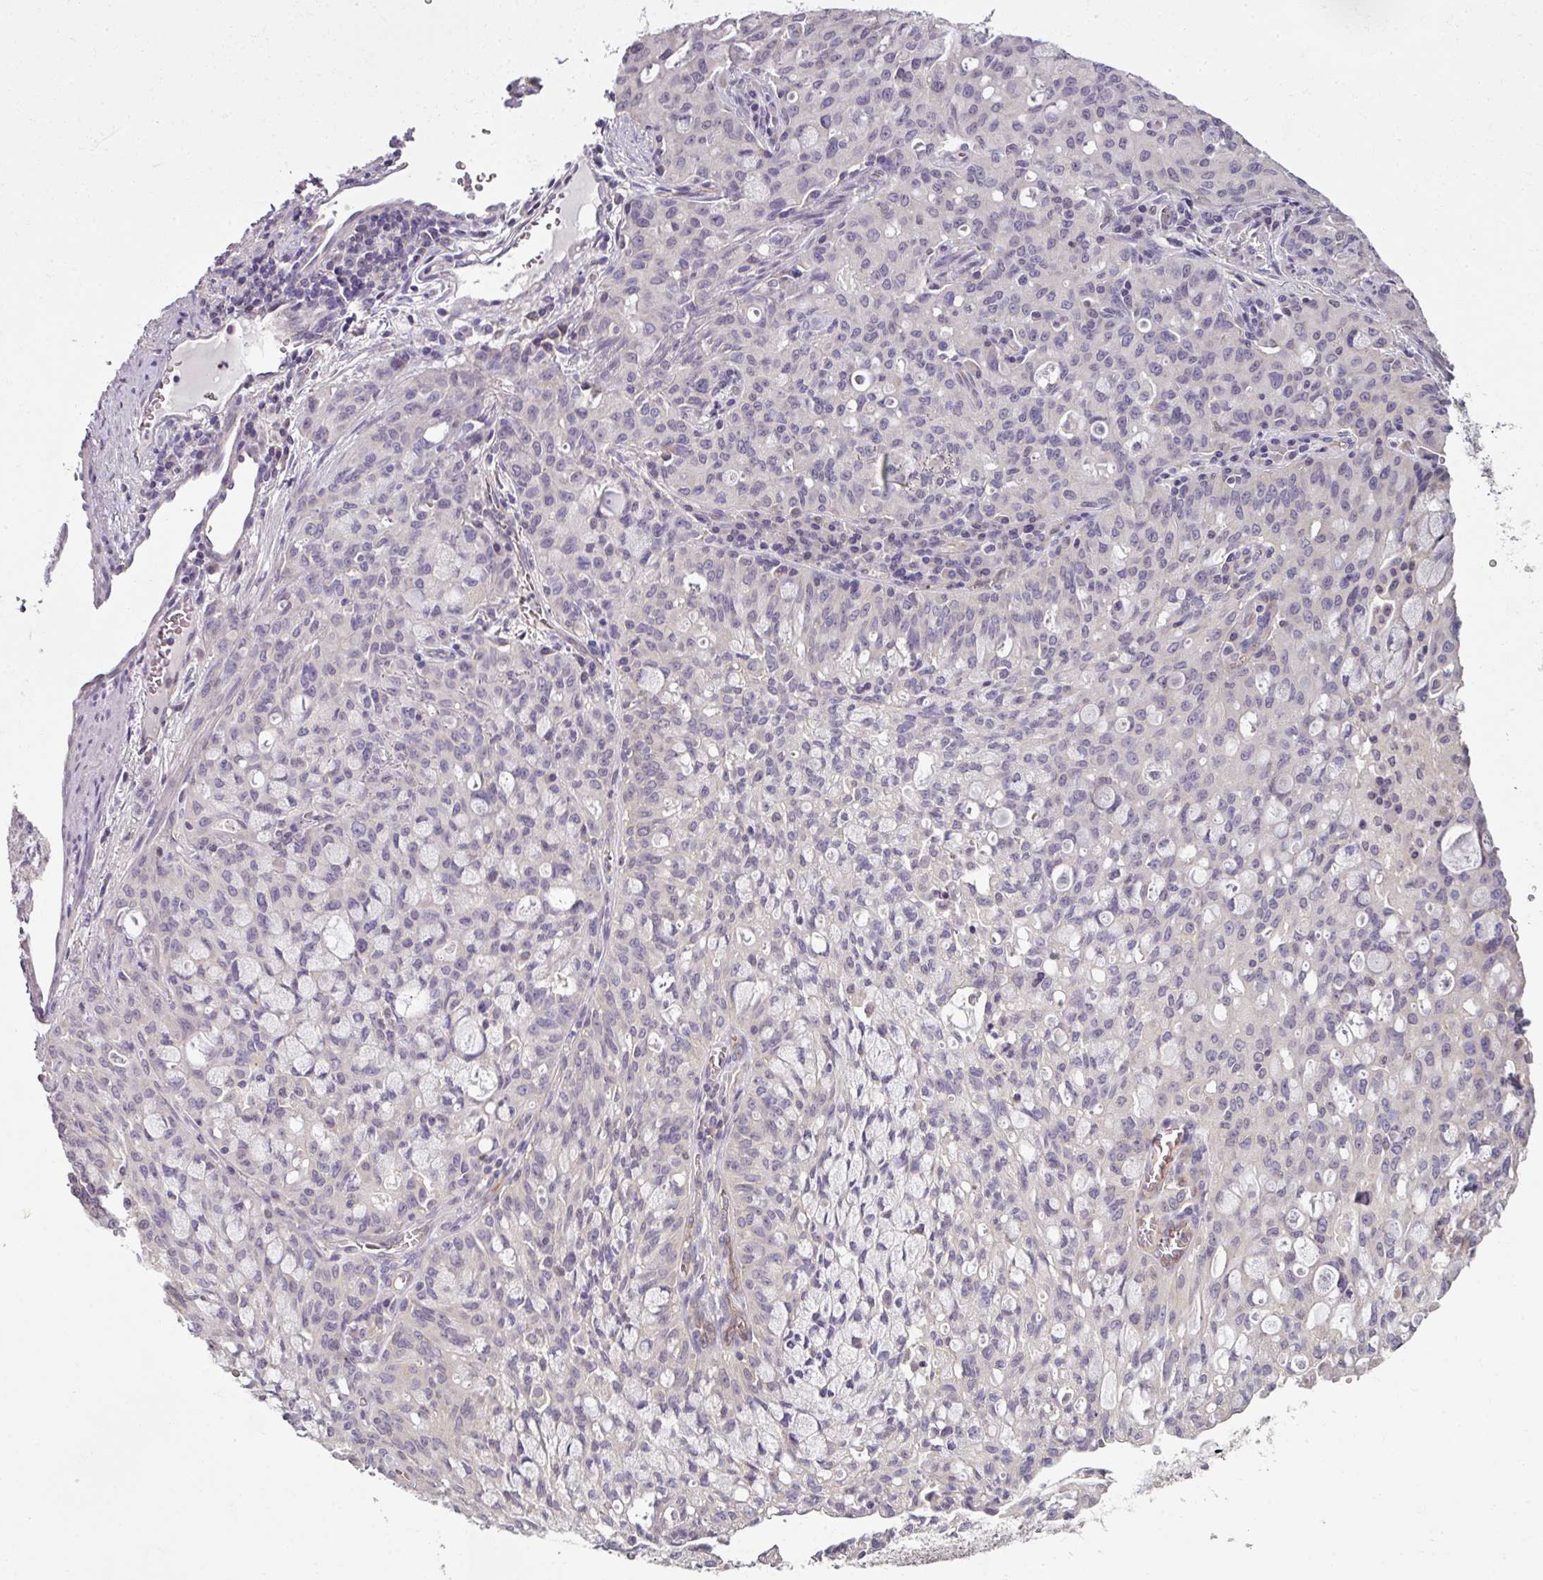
{"staining": {"intensity": "negative", "quantity": "none", "location": "none"}, "tissue": "lung cancer", "cell_type": "Tumor cells", "image_type": "cancer", "snomed": [{"axis": "morphology", "description": "Adenocarcinoma, NOS"}, {"axis": "topography", "description": "Lung"}], "caption": "Photomicrograph shows no protein positivity in tumor cells of adenocarcinoma (lung) tissue. Brightfield microscopy of immunohistochemistry stained with DAB (3,3'-diaminobenzidine) (brown) and hematoxylin (blue), captured at high magnification.", "gene": "C19orf33", "patient": {"sex": "female", "age": 44}}